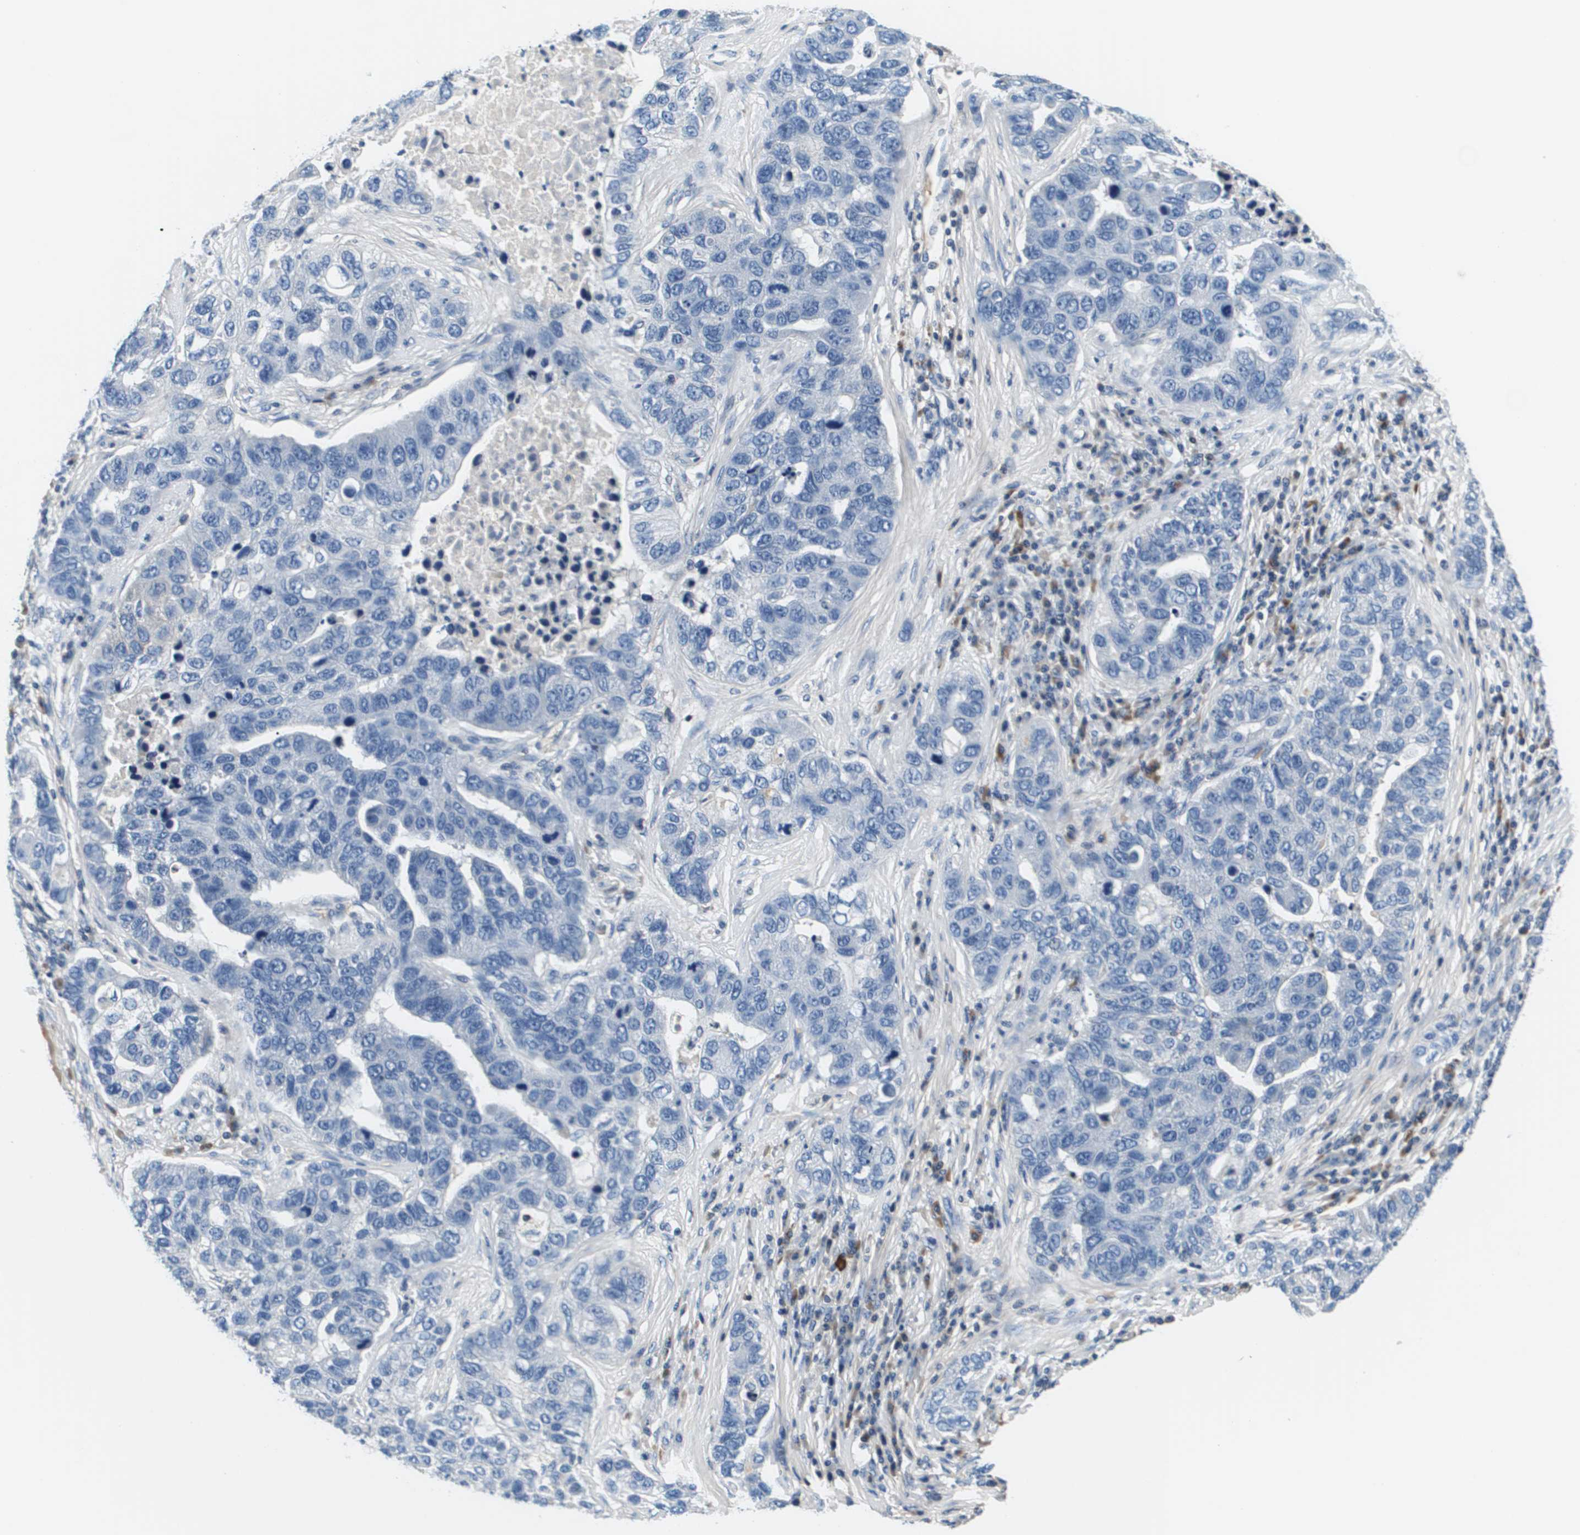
{"staining": {"intensity": "negative", "quantity": "none", "location": "none"}, "tissue": "pancreatic cancer", "cell_type": "Tumor cells", "image_type": "cancer", "snomed": [{"axis": "morphology", "description": "Adenocarcinoma, NOS"}, {"axis": "topography", "description": "Pancreas"}], "caption": "Histopathology image shows no protein expression in tumor cells of pancreatic cancer (adenocarcinoma) tissue. Brightfield microscopy of immunohistochemistry (IHC) stained with DAB (brown) and hematoxylin (blue), captured at high magnification.", "gene": "KCNQ5", "patient": {"sex": "female", "age": 61}}